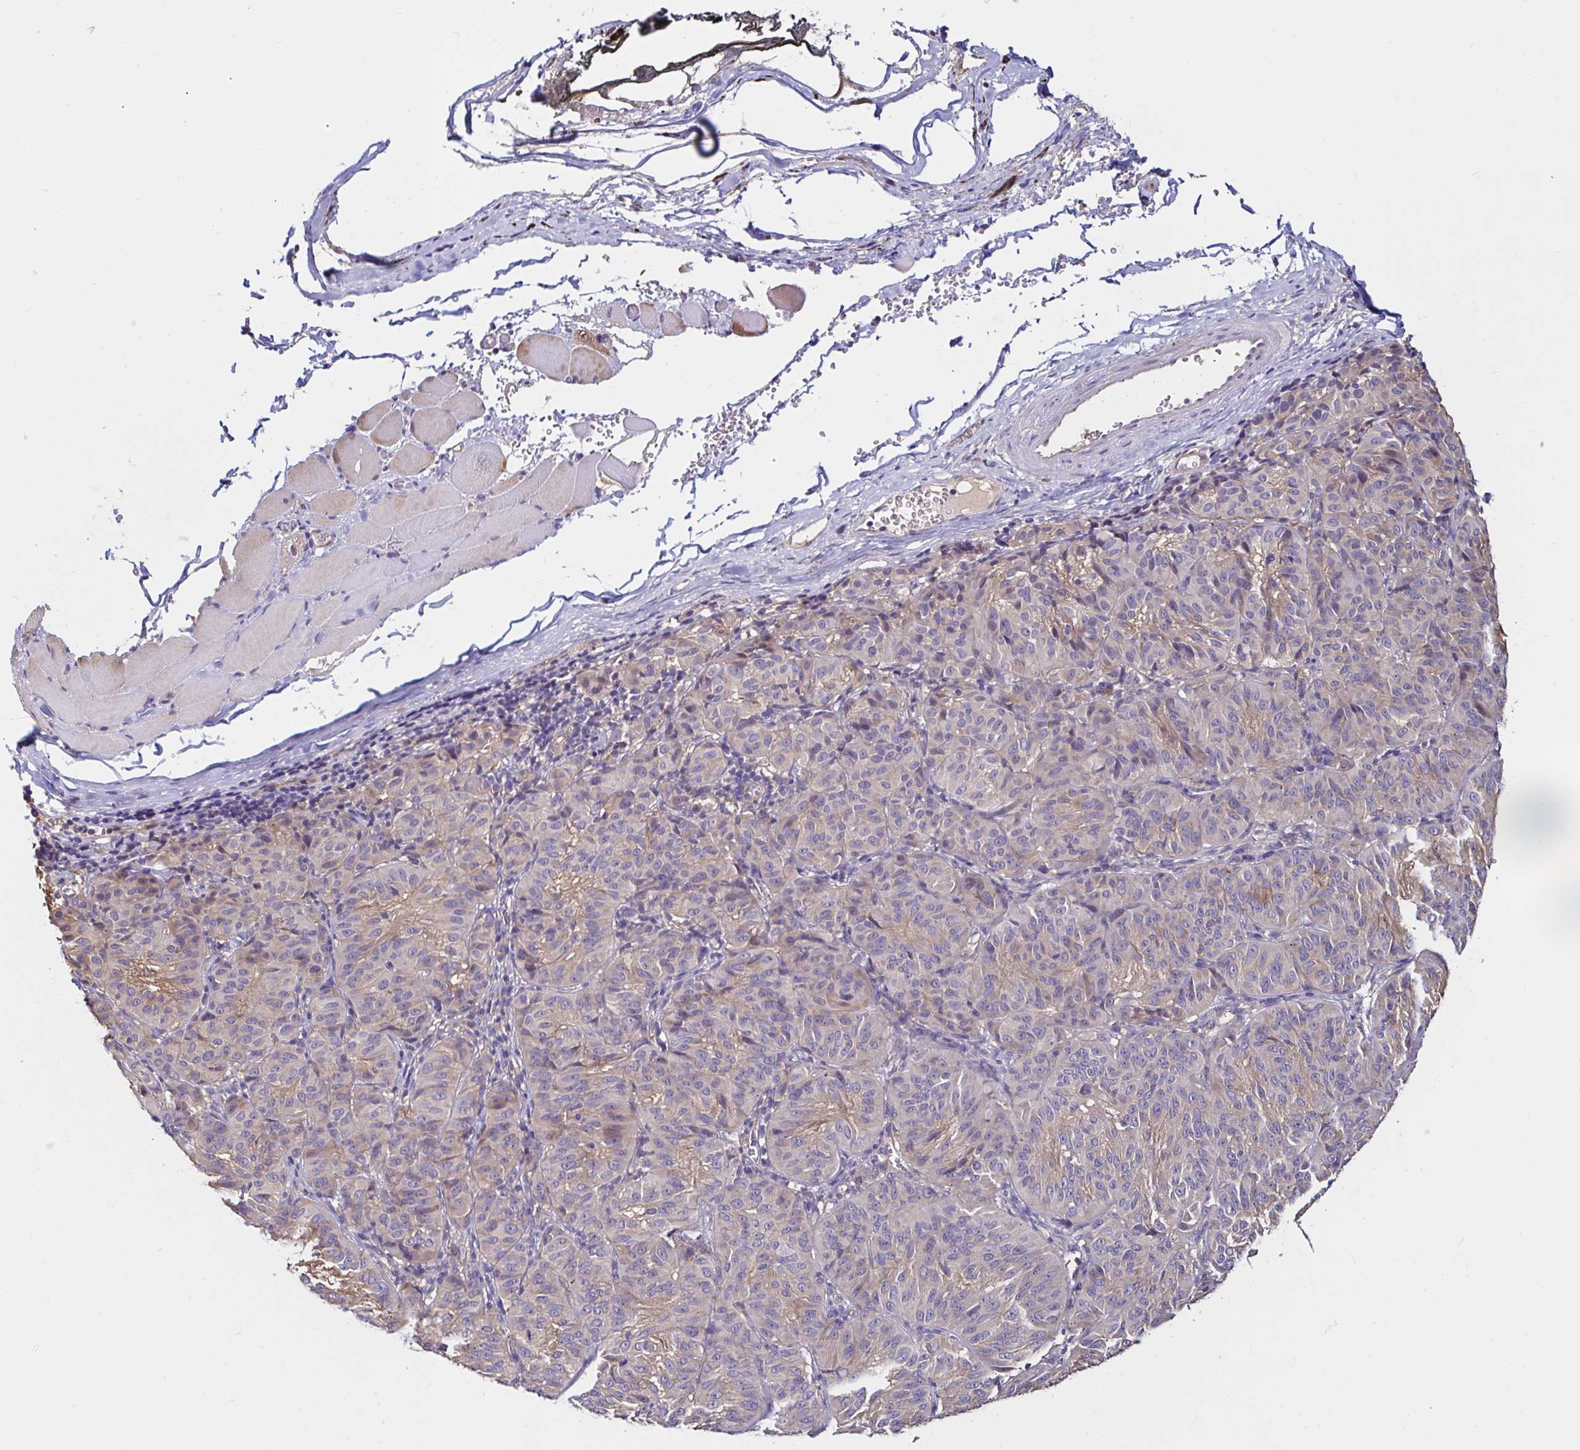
{"staining": {"intensity": "weak", "quantity": "<25%", "location": "cytoplasmic/membranous"}, "tissue": "melanoma", "cell_type": "Tumor cells", "image_type": "cancer", "snomed": [{"axis": "morphology", "description": "Malignant melanoma, NOS"}, {"axis": "topography", "description": "Skin"}], "caption": "IHC image of neoplastic tissue: human malignant melanoma stained with DAB (3,3'-diaminobenzidine) displays no significant protein staining in tumor cells. Brightfield microscopy of IHC stained with DAB (3,3'-diaminobenzidine) (brown) and hematoxylin (blue), captured at high magnification.", "gene": "RSRP1", "patient": {"sex": "female", "age": 72}}